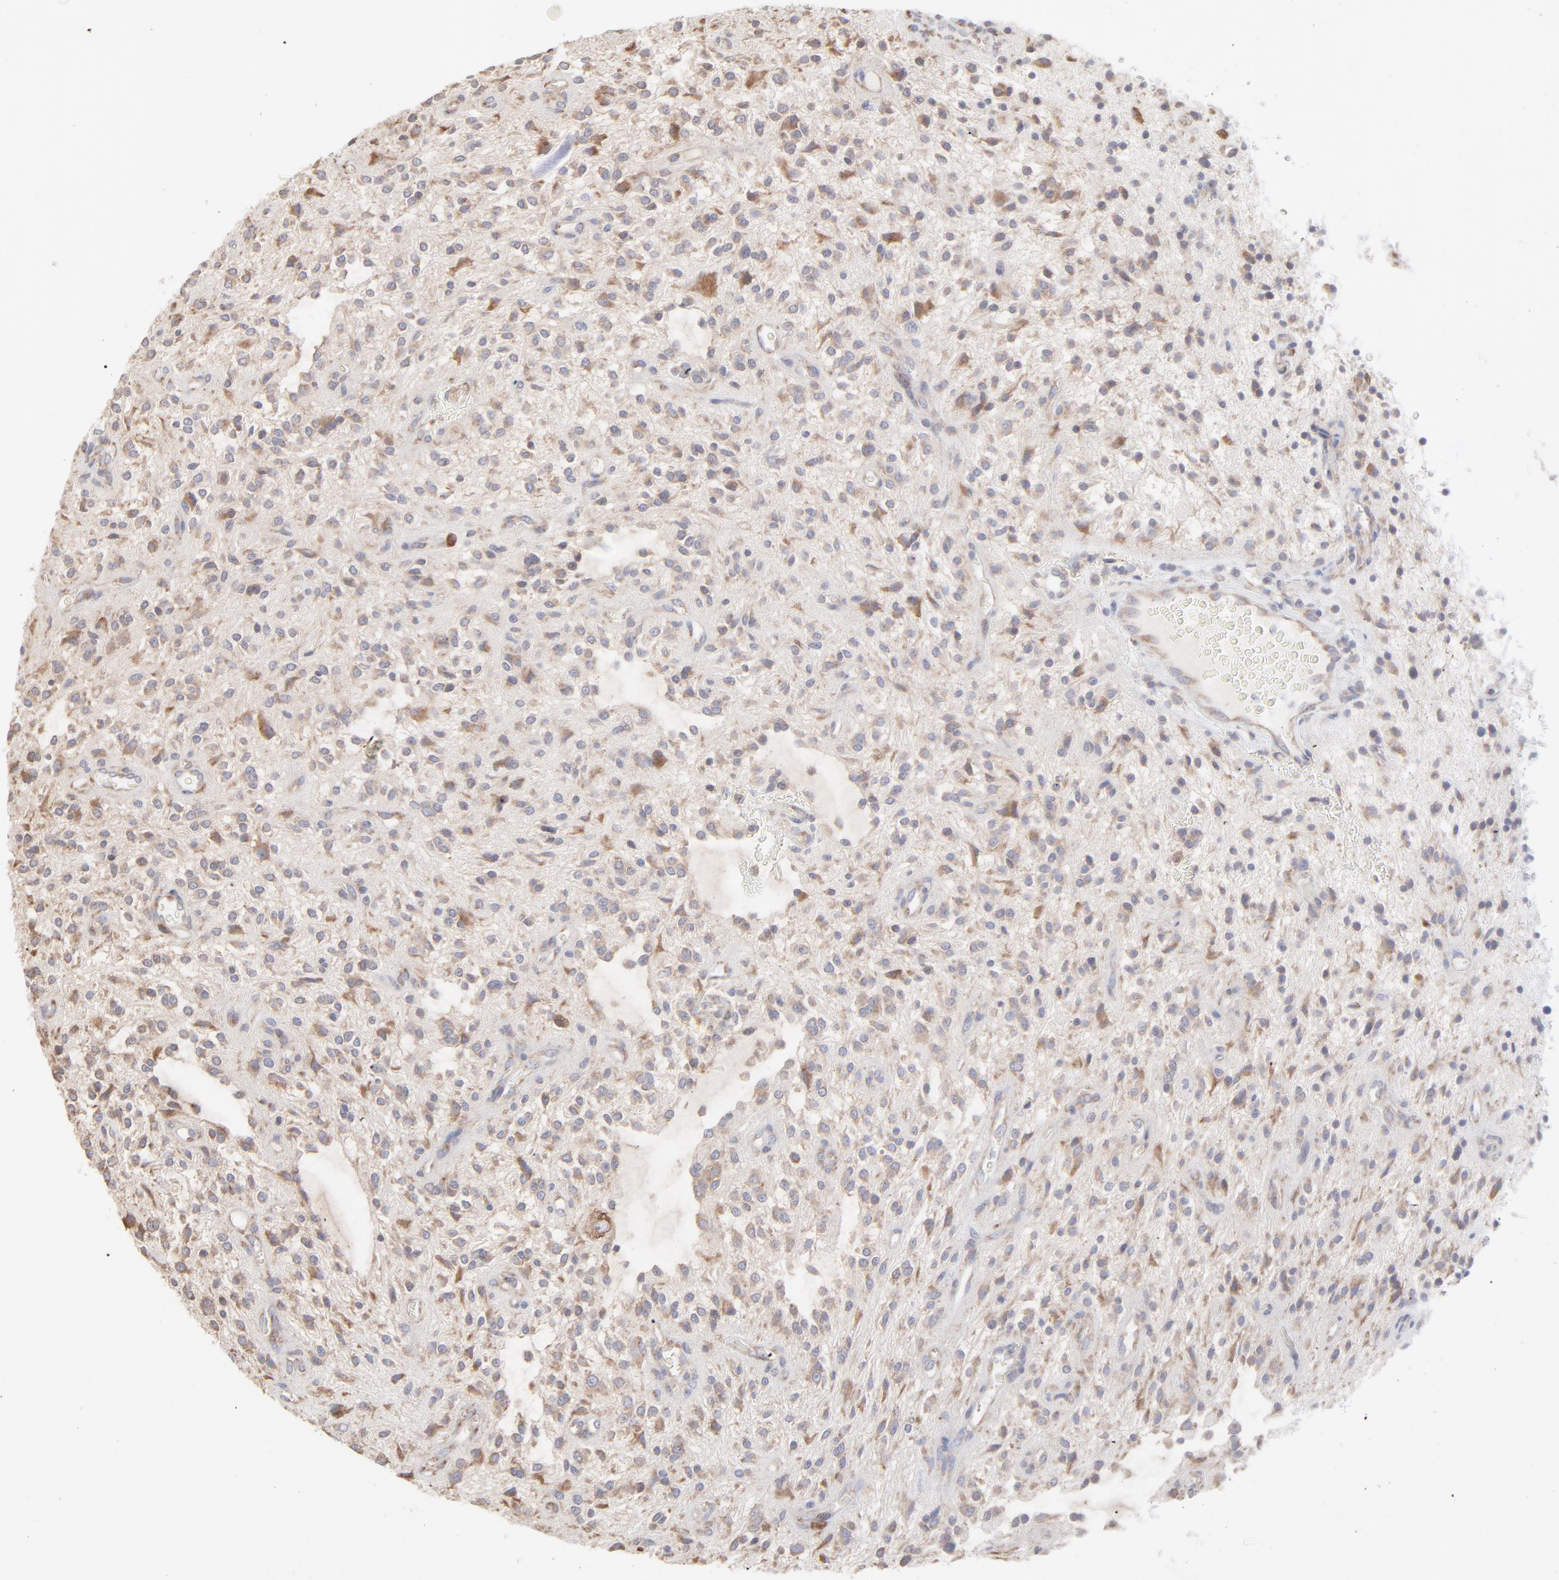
{"staining": {"intensity": "moderate", "quantity": "25%-75%", "location": "cytoplasmic/membranous"}, "tissue": "glioma", "cell_type": "Tumor cells", "image_type": "cancer", "snomed": [{"axis": "morphology", "description": "Glioma, malignant, NOS"}, {"axis": "topography", "description": "Cerebellum"}], "caption": "The photomicrograph shows immunohistochemical staining of glioma. There is moderate cytoplasmic/membranous staining is present in about 25%-75% of tumor cells.", "gene": "RPS21", "patient": {"sex": "female", "age": 10}}